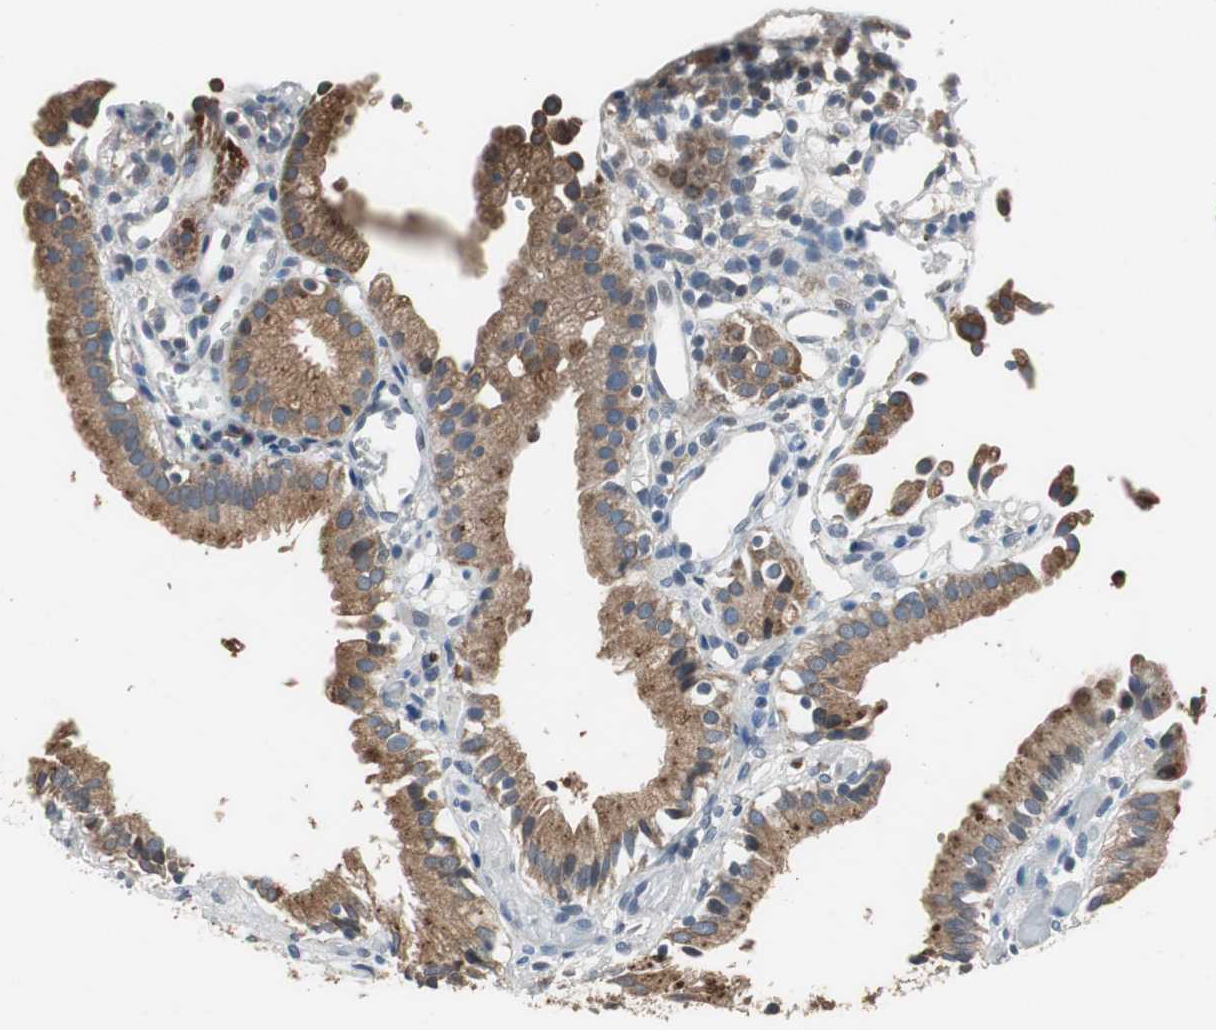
{"staining": {"intensity": "moderate", "quantity": ">75%", "location": "cytoplasmic/membranous"}, "tissue": "gallbladder", "cell_type": "Glandular cells", "image_type": "normal", "snomed": [{"axis": "morphology", "description": "Normal tissue, NOS"}, {"axis": "topography", "description": "Gallbladder"}], "caption": "Gallbladder stained with IHC reveals moderate cytoplasmic/membranous staining in approximately >75% of glandular cells. The staining was performed using DAB (3,3'-diaminobenzidine) to visualize the protein expression in brown, while the nuclei were stained in blue with hematoxylin (Magnification: 20x).", "gene": "PI4KB", "patient": {"sex": "male", "age": 65}}